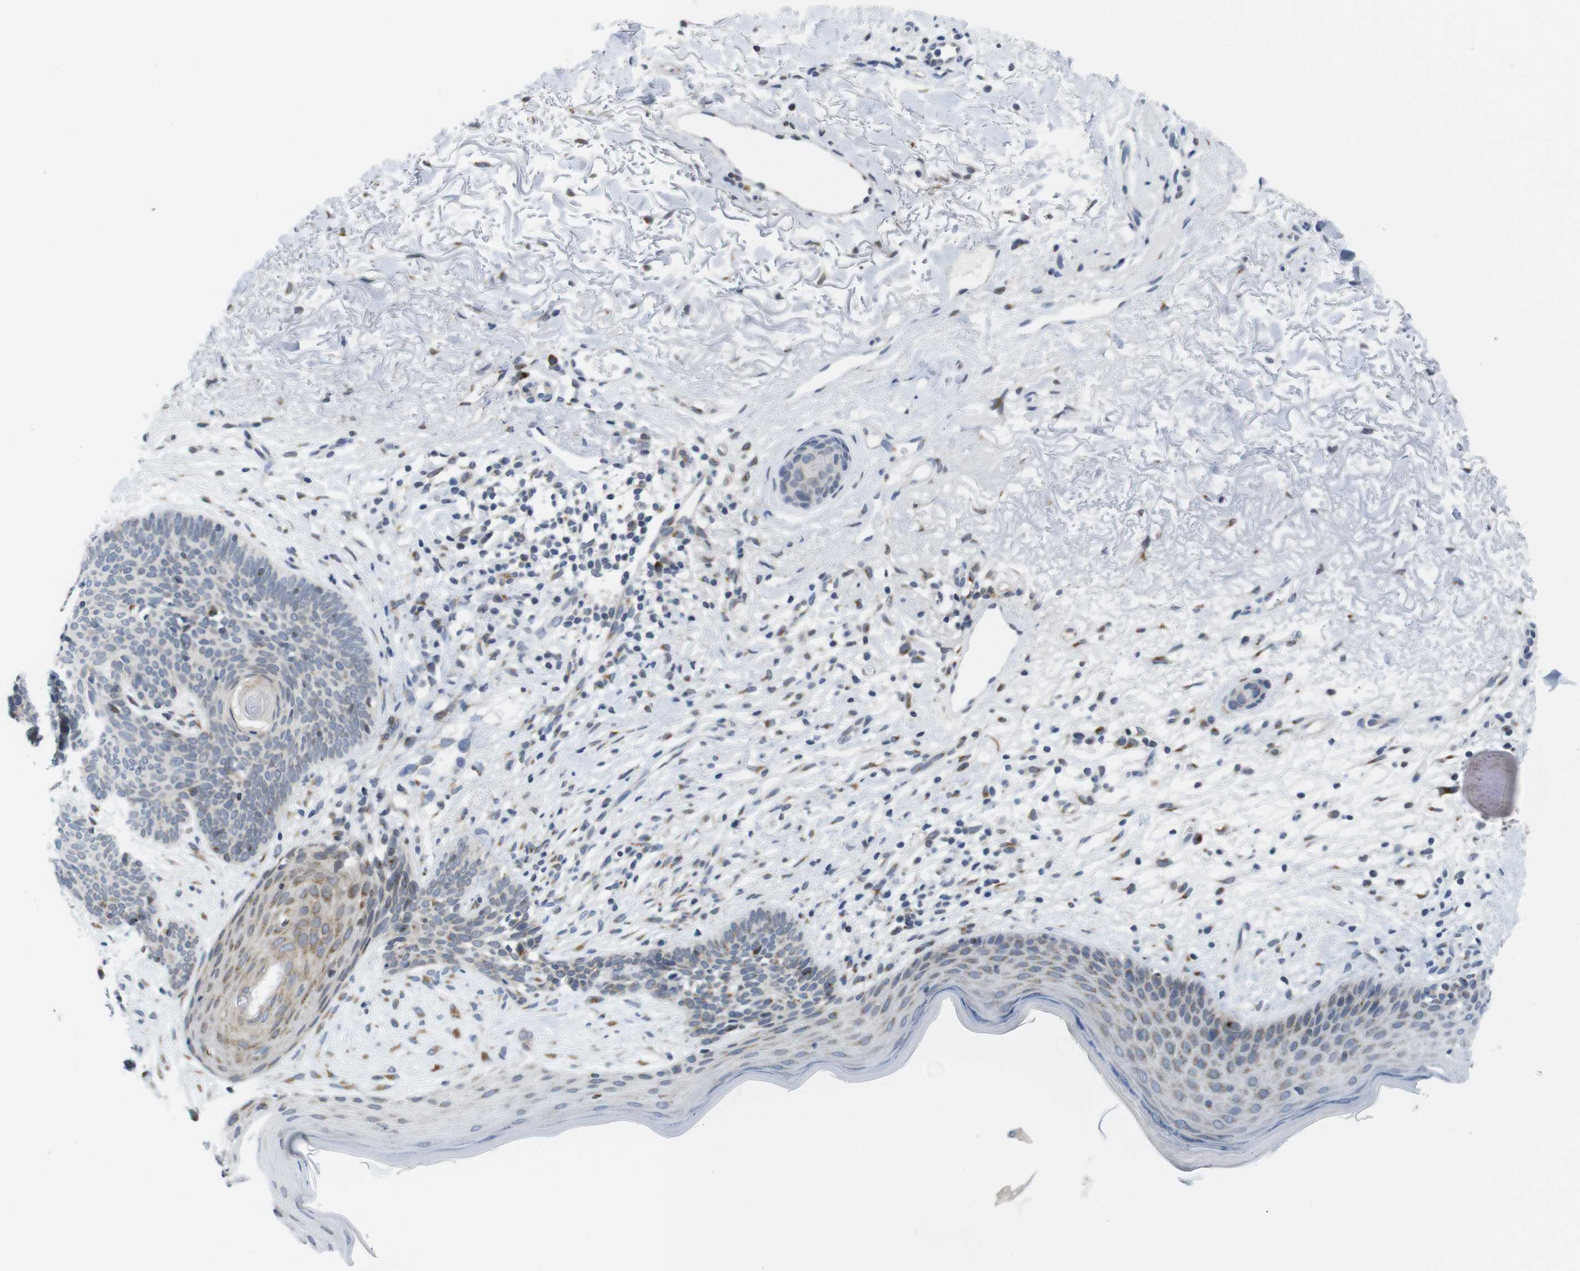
{"staining": {"intensity": "negative", "quantity": "none", "location": "none"}, "tissue": "skin cancer", "cell_type": "Tumor cells", "image_type": "cancer", "snomed": [{"axis": "morphology", "description": "Normal tissue, NOS"}, {"axis": "morphology", "description": "Basal cell carcinoma"}, {"axis": "topography", "description": "Skin"}], "caption": "Immunohistochemistry (IHC) of human skin cancer (basal cell carcinoma) exhibits no positivity in tumor cells.", "gene": "ERGIC3", "patient": {"sex": "female", "age": 70}}